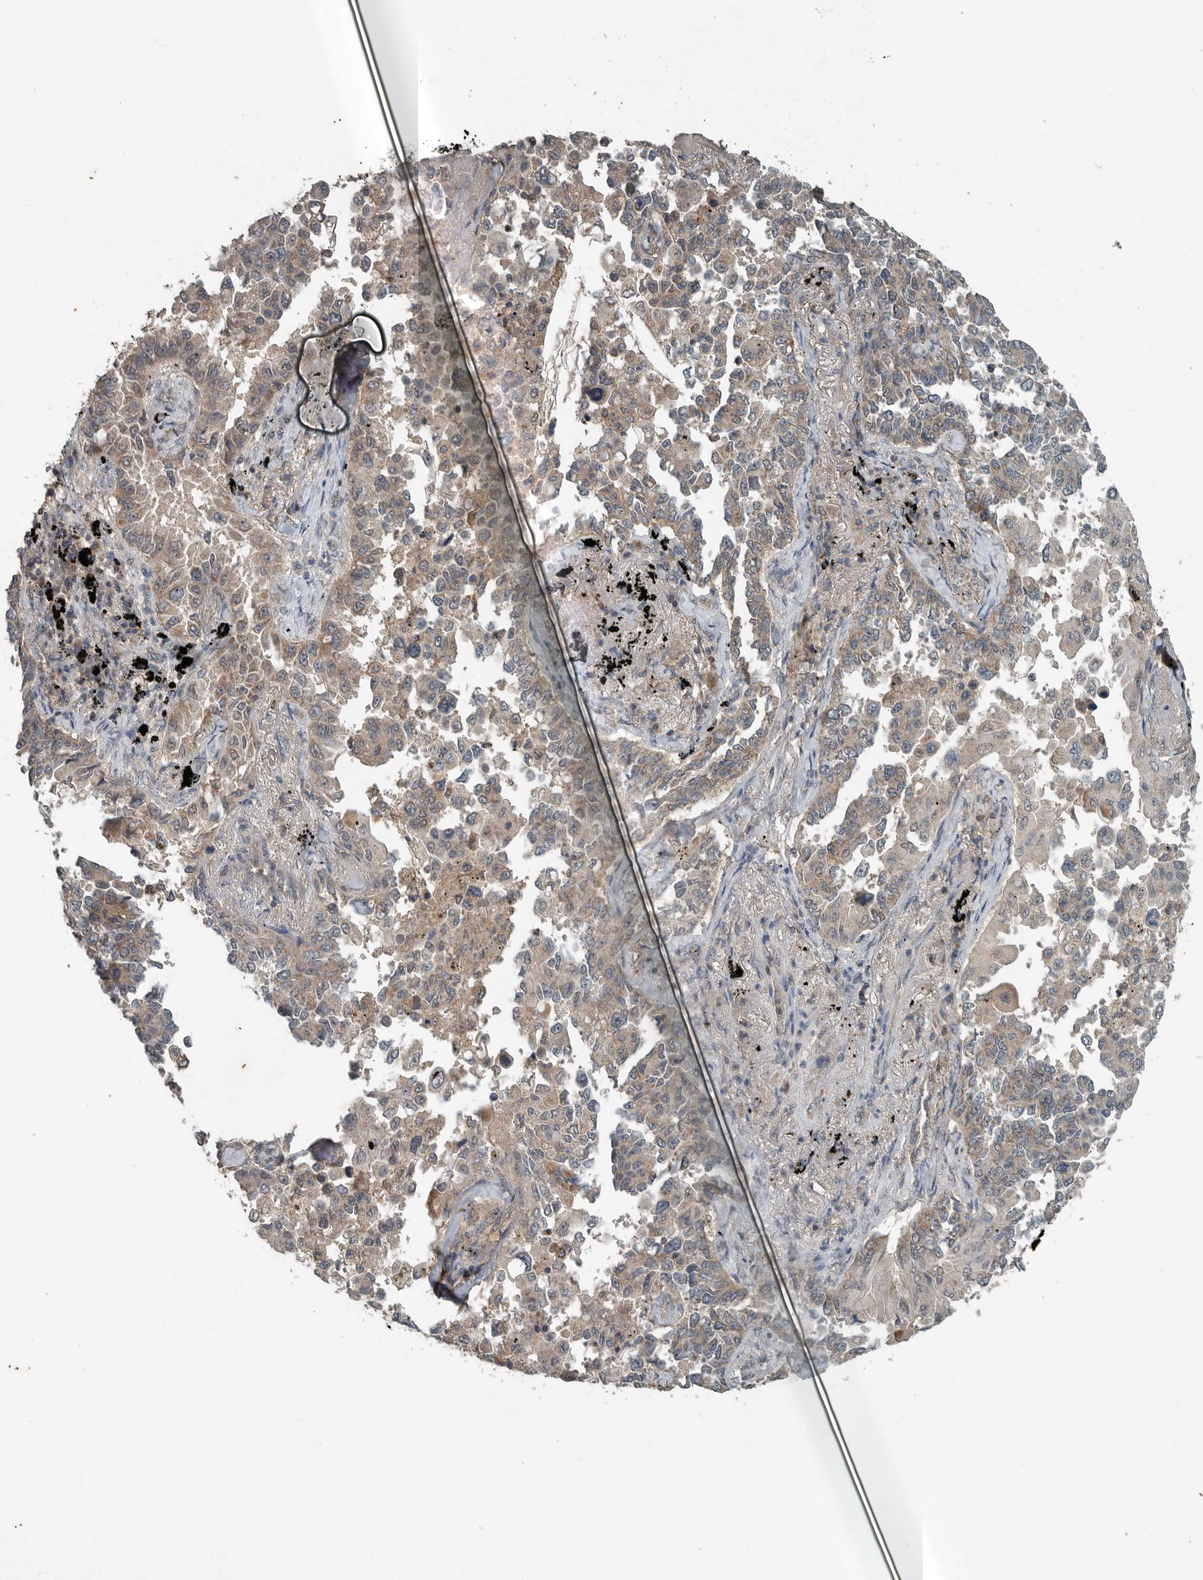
{"staining": {"intensity": "weak", "quantity": "25%-75%", "location": "cytoplasmic/membranous"}, "tissue": "lung cancer", "cell_type": "Tumor cells", "image_type": "cancer", "snomed": [{"axis": "morphology", "description": "Adenocarcinoma, NOS"}, {"axis": "topography", "description": "Lung"}], "caption": "Immunohistochemical staining of human lung cancer (adenocarcinoma) shows weak cytoplasmic/membranous protein positivity in about 25%-75% of tumor cells.", "gene": "IL6ST", "patient": {"sex": "female", "age": 67}}